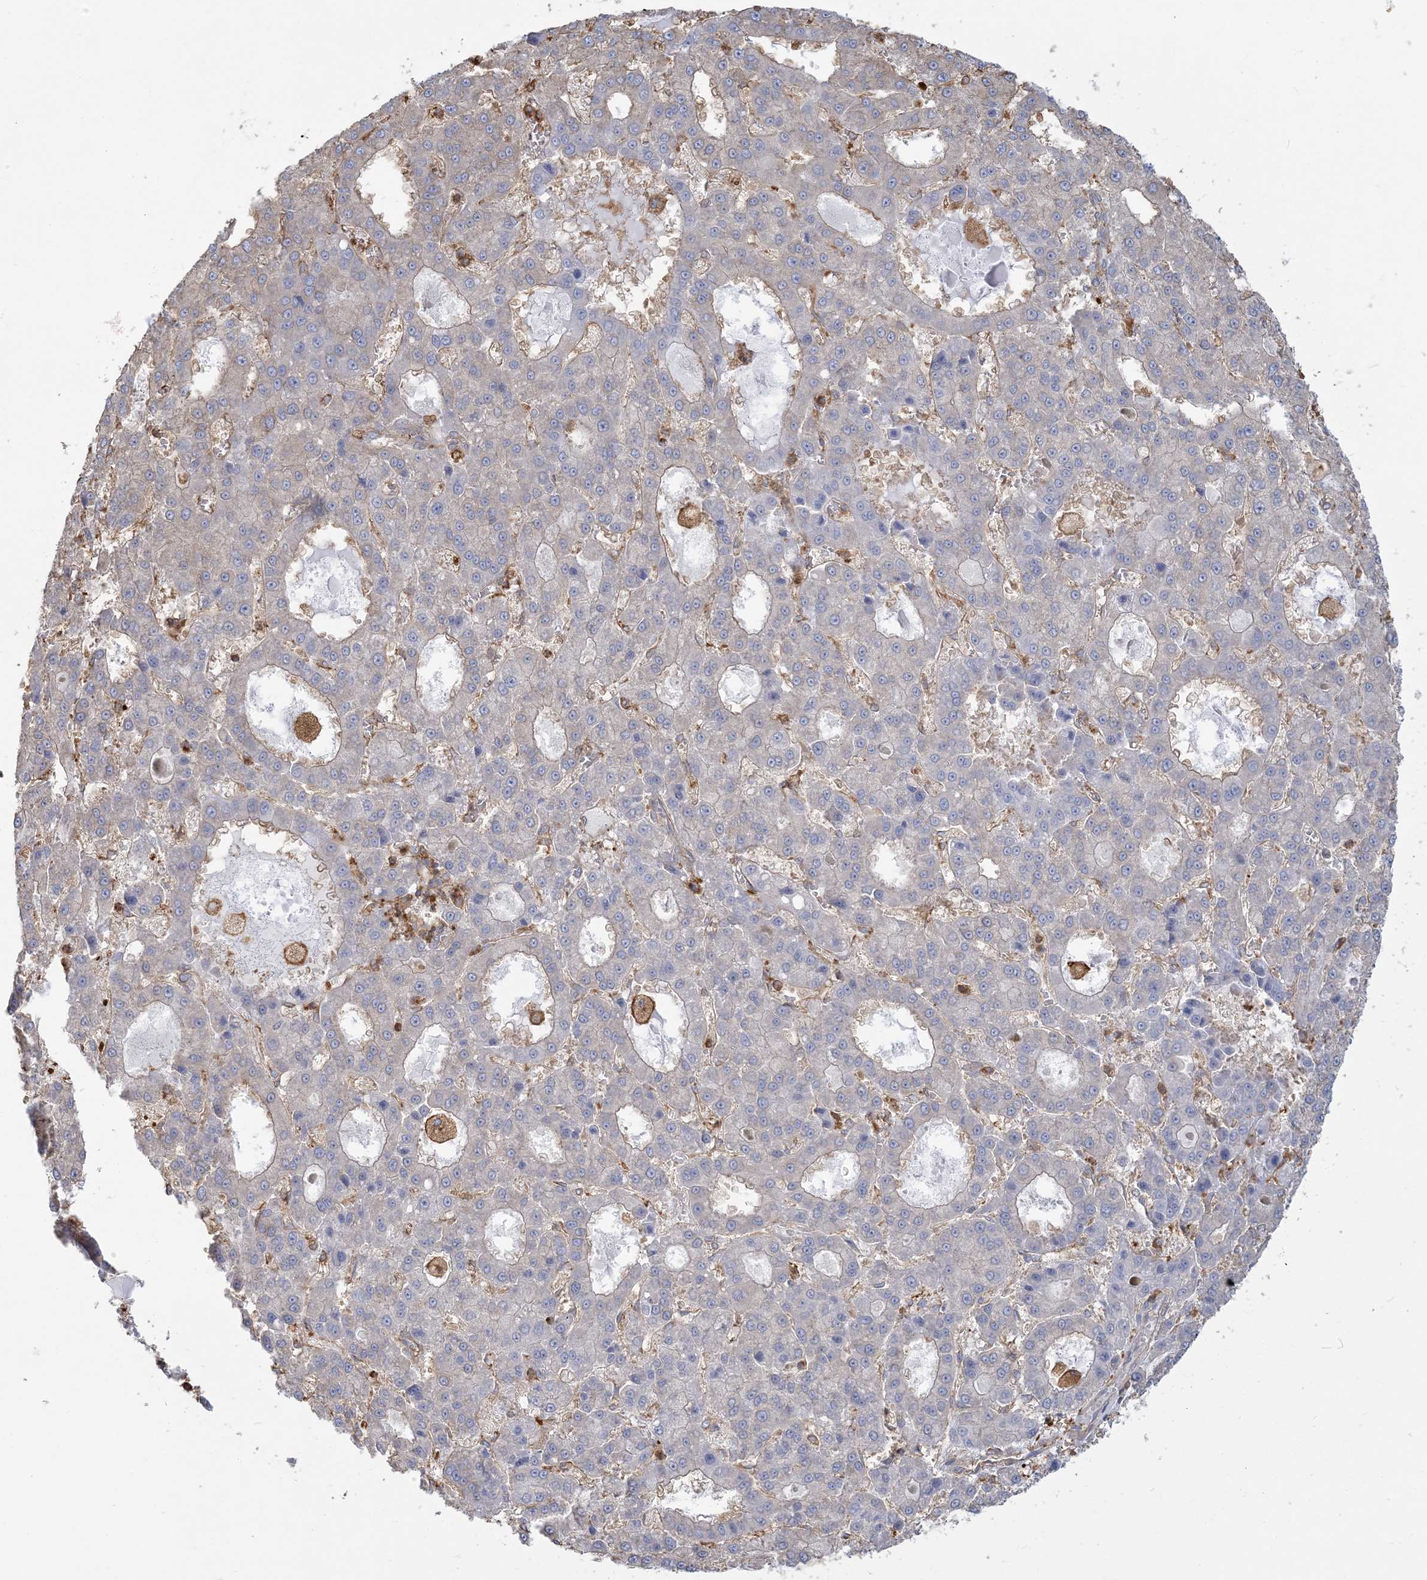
{"staining": {"intensity": "negative", "quantity": "none", "location": "none"}, "tissue": "liver cancer", "cell_type": "Tumor cells", "image_type": "cancer", "snomed": [{"axis": "morphology", "description": "Carcinoma, Hepatocellular, NOS"}, {"axis": "topography", "description": "Liver"}], "caption": "Tumor cells show no significant protein positivity in liver cancer.", "gene": "ANKS1A", "patient": {"sex": "male", "age": 70}}